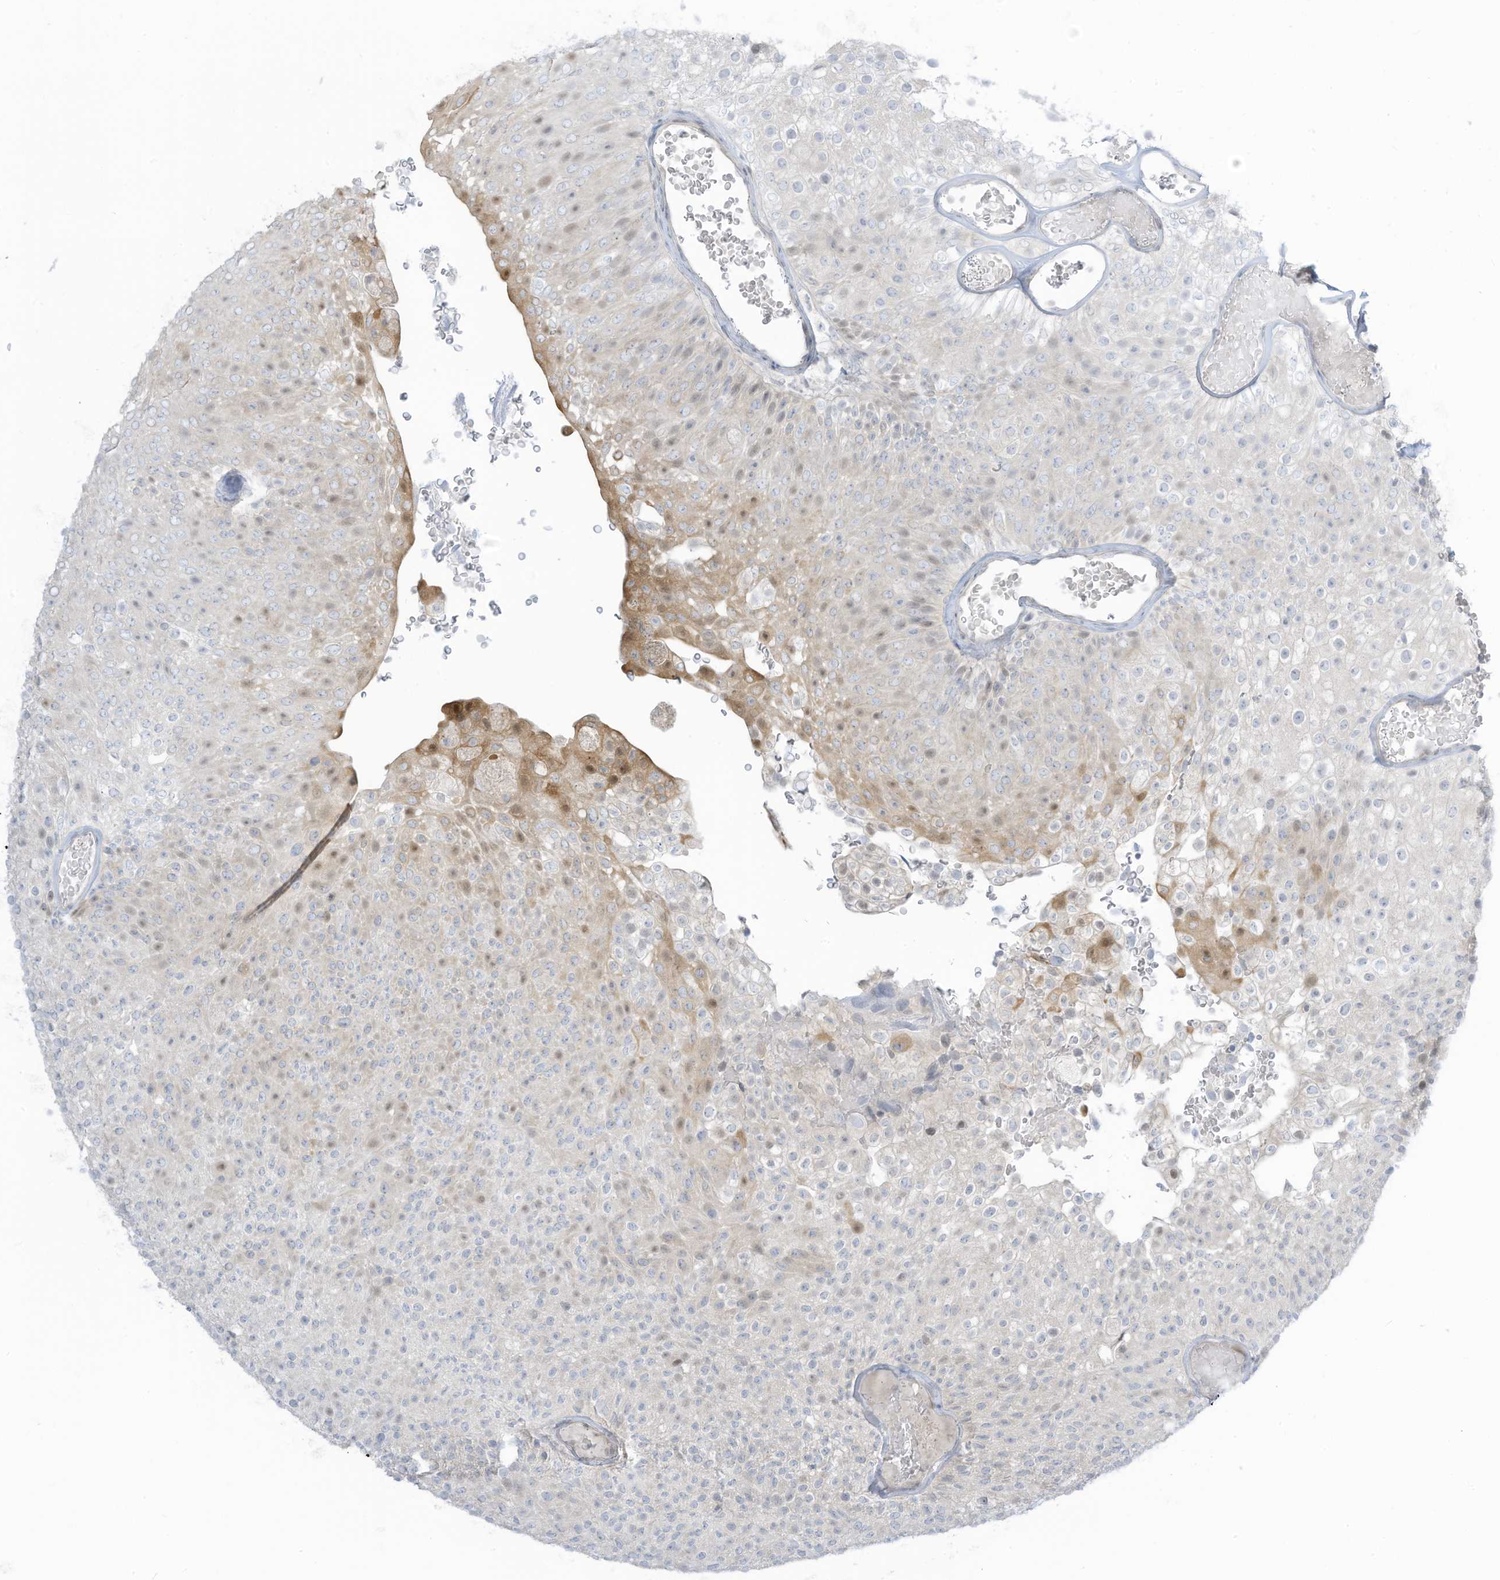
{"staining": {"intensity": "negative", "quantity": "none", "location": "none"}, "tissue": "urothelial cancer", "cell_type": "Tumor cells", "image_type": "cancer", "snomed": [{"axis": "morphology", "description": "Urothelial carcinoma, Low grade"}, {"axis": "topography", "description": "Urinary bladder"}], "caption": "Immunohistochemistry photomicrograph of neoplastic tissue: low-grade urothelial carcinoma stained with DAB displays no significant protein staining in tumor cells.", "gene": "ASPRV1", "patient": {"sex": "male", "age": 78}}